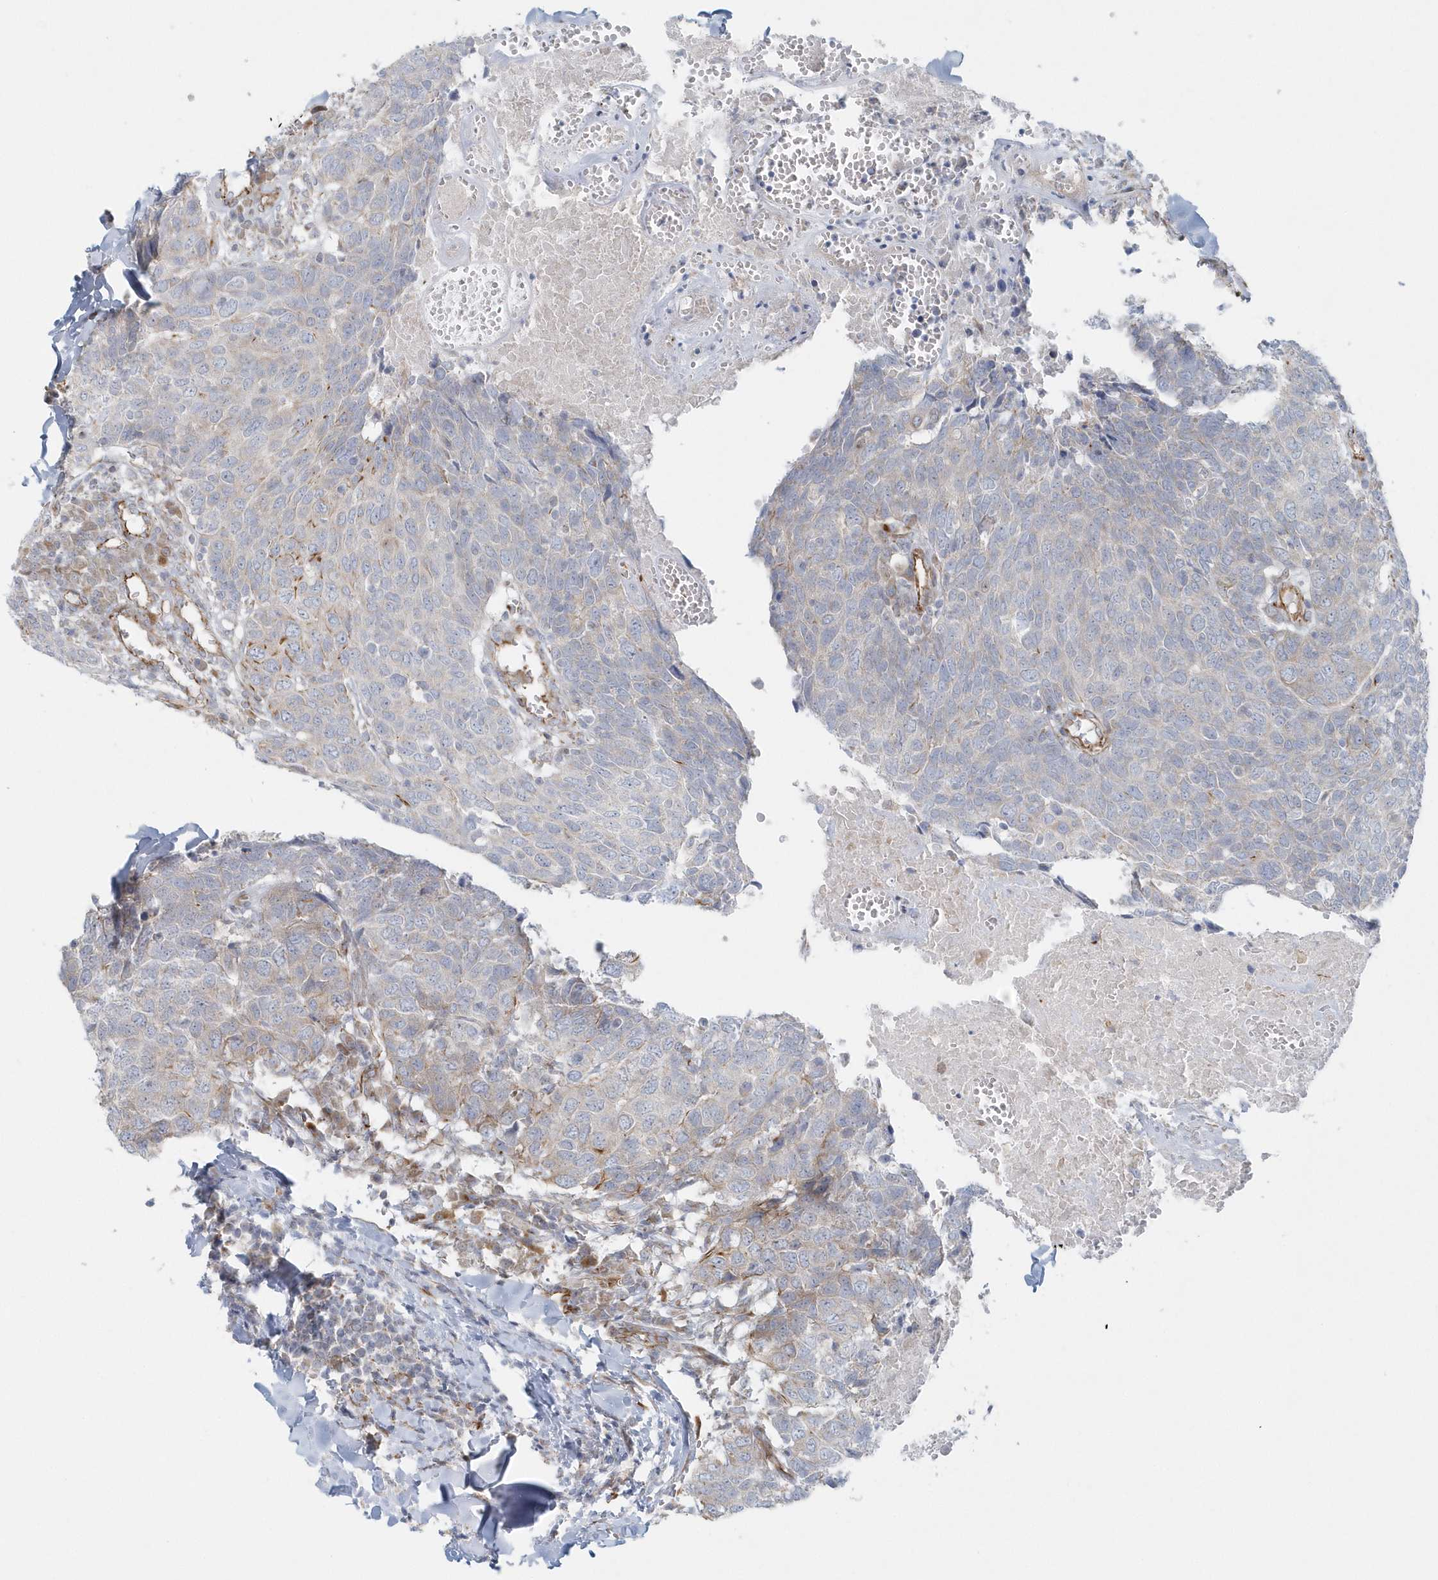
{"staining": {"intensity": "weak", "quantity": "<25%", "location": "cytoplasmic/membranous"}, "tissue": "head and neck cancer", "cell_type": "Tumor cells", "image_type": "cancer", "snomed": [{"axis": "morphology", "description": "Squamous cell carcinoma, NOS"}, {"axis": "topography", "description": "Head-Neck"}], "caption": "This is a histopathology image of immunohistochemistry (IHC) staining of squamous cell carcinoma (head and neck), which shows no positivity in tumor cells.", "gene": "GPR152", "patient": {"sex": "male", "age": 66}}